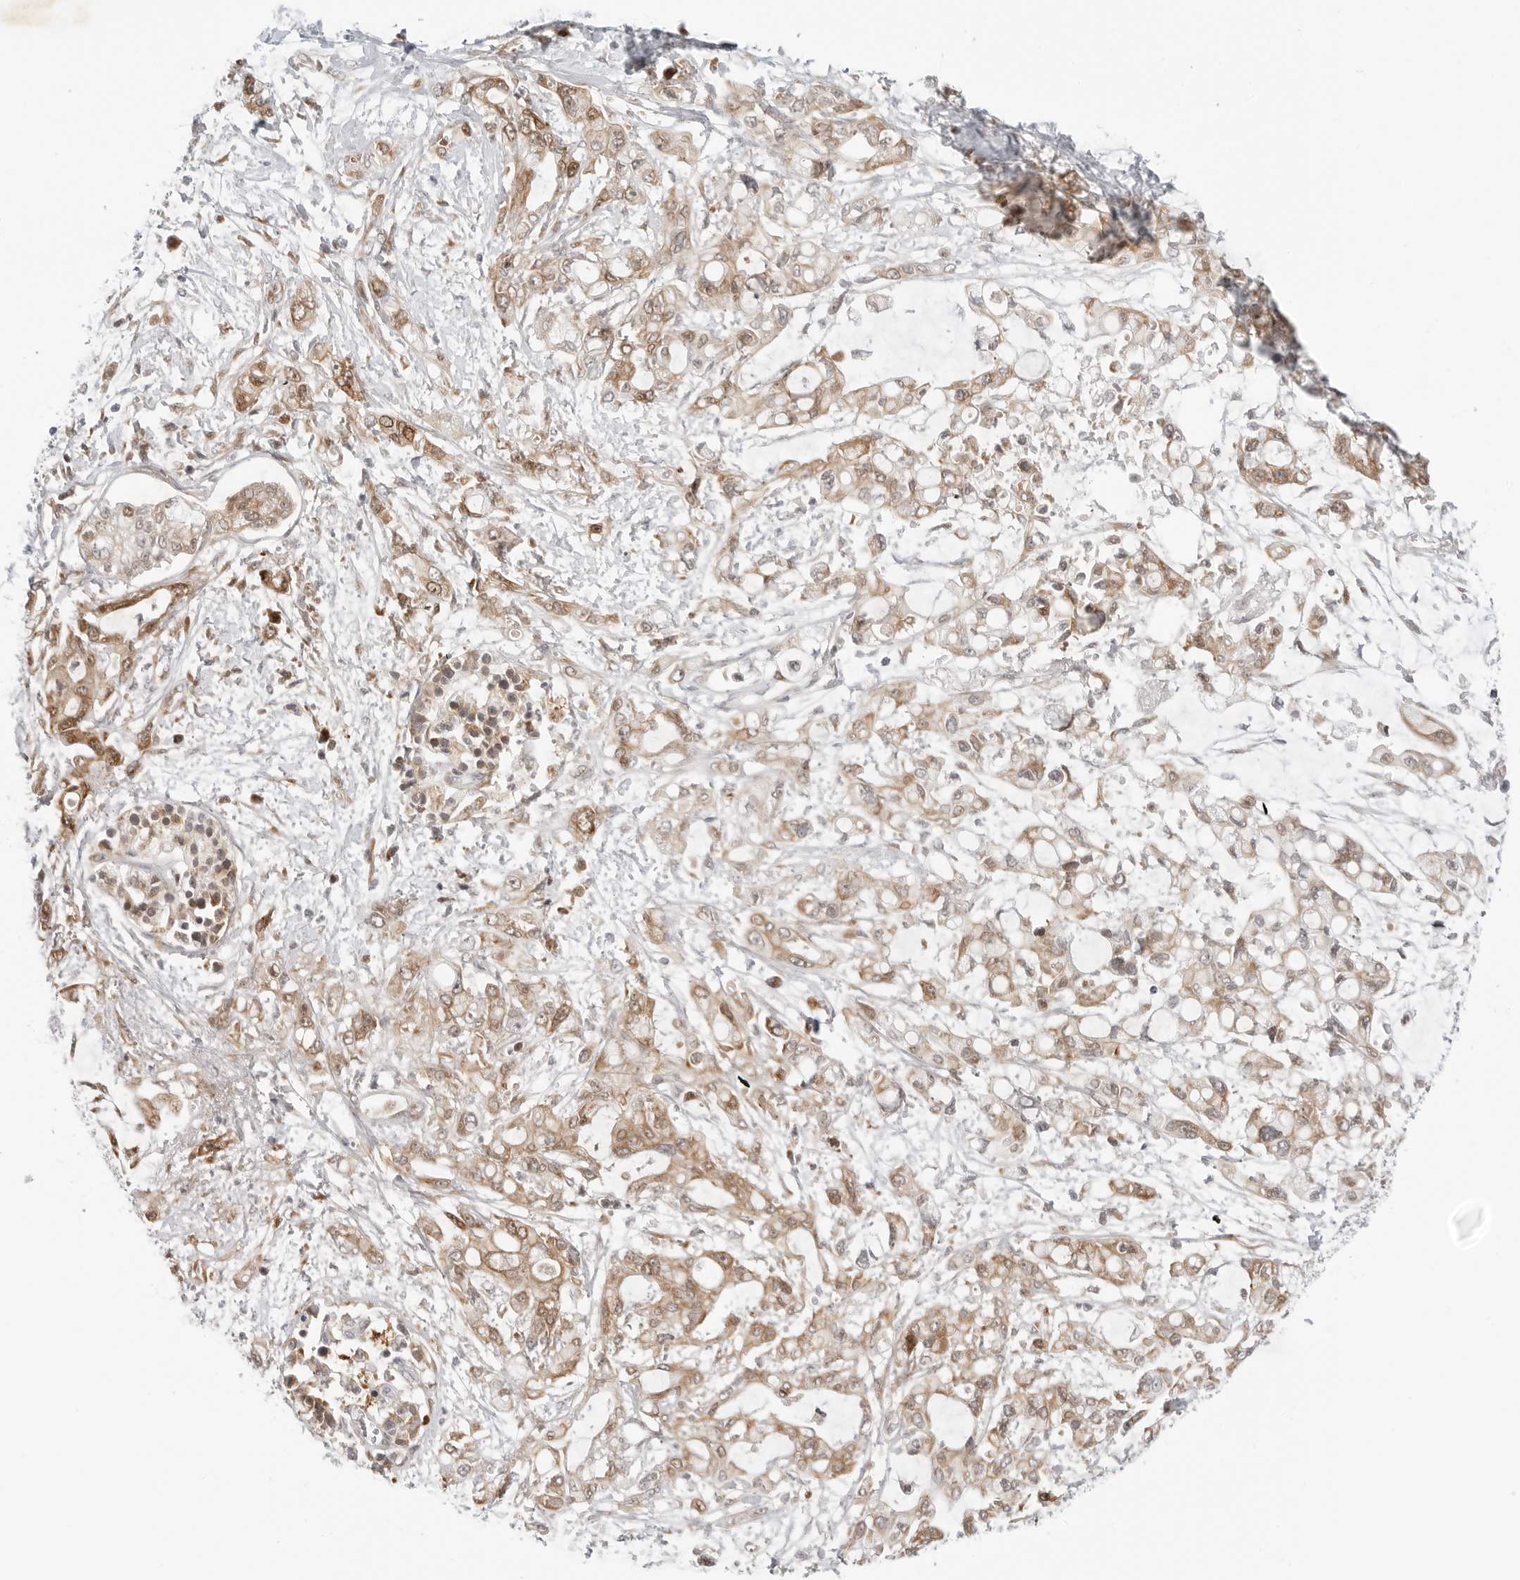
{"staining": {"intensity": "moderate", "quantity": ">75%", "location": "cytoplasmic/membranous,nuclear"}, "tissue": "pancreatic cancer", "cell_type": "Tumor cells", "image_type": "cancer", "snomed": [{"axis": "morphology", "description": "Adenocarcinoma, NOS"}, {"axis": "topography", "description": "Pancreas"}], "caption": "The immunohistochemical stain labels moderate cytoplasmic/membranous and nuclear positivity in tumor cells of pancreatic adenocarcinoma tissue.", "gene": "TIPRL", "patient": {"sex": "male", "age": 68}}